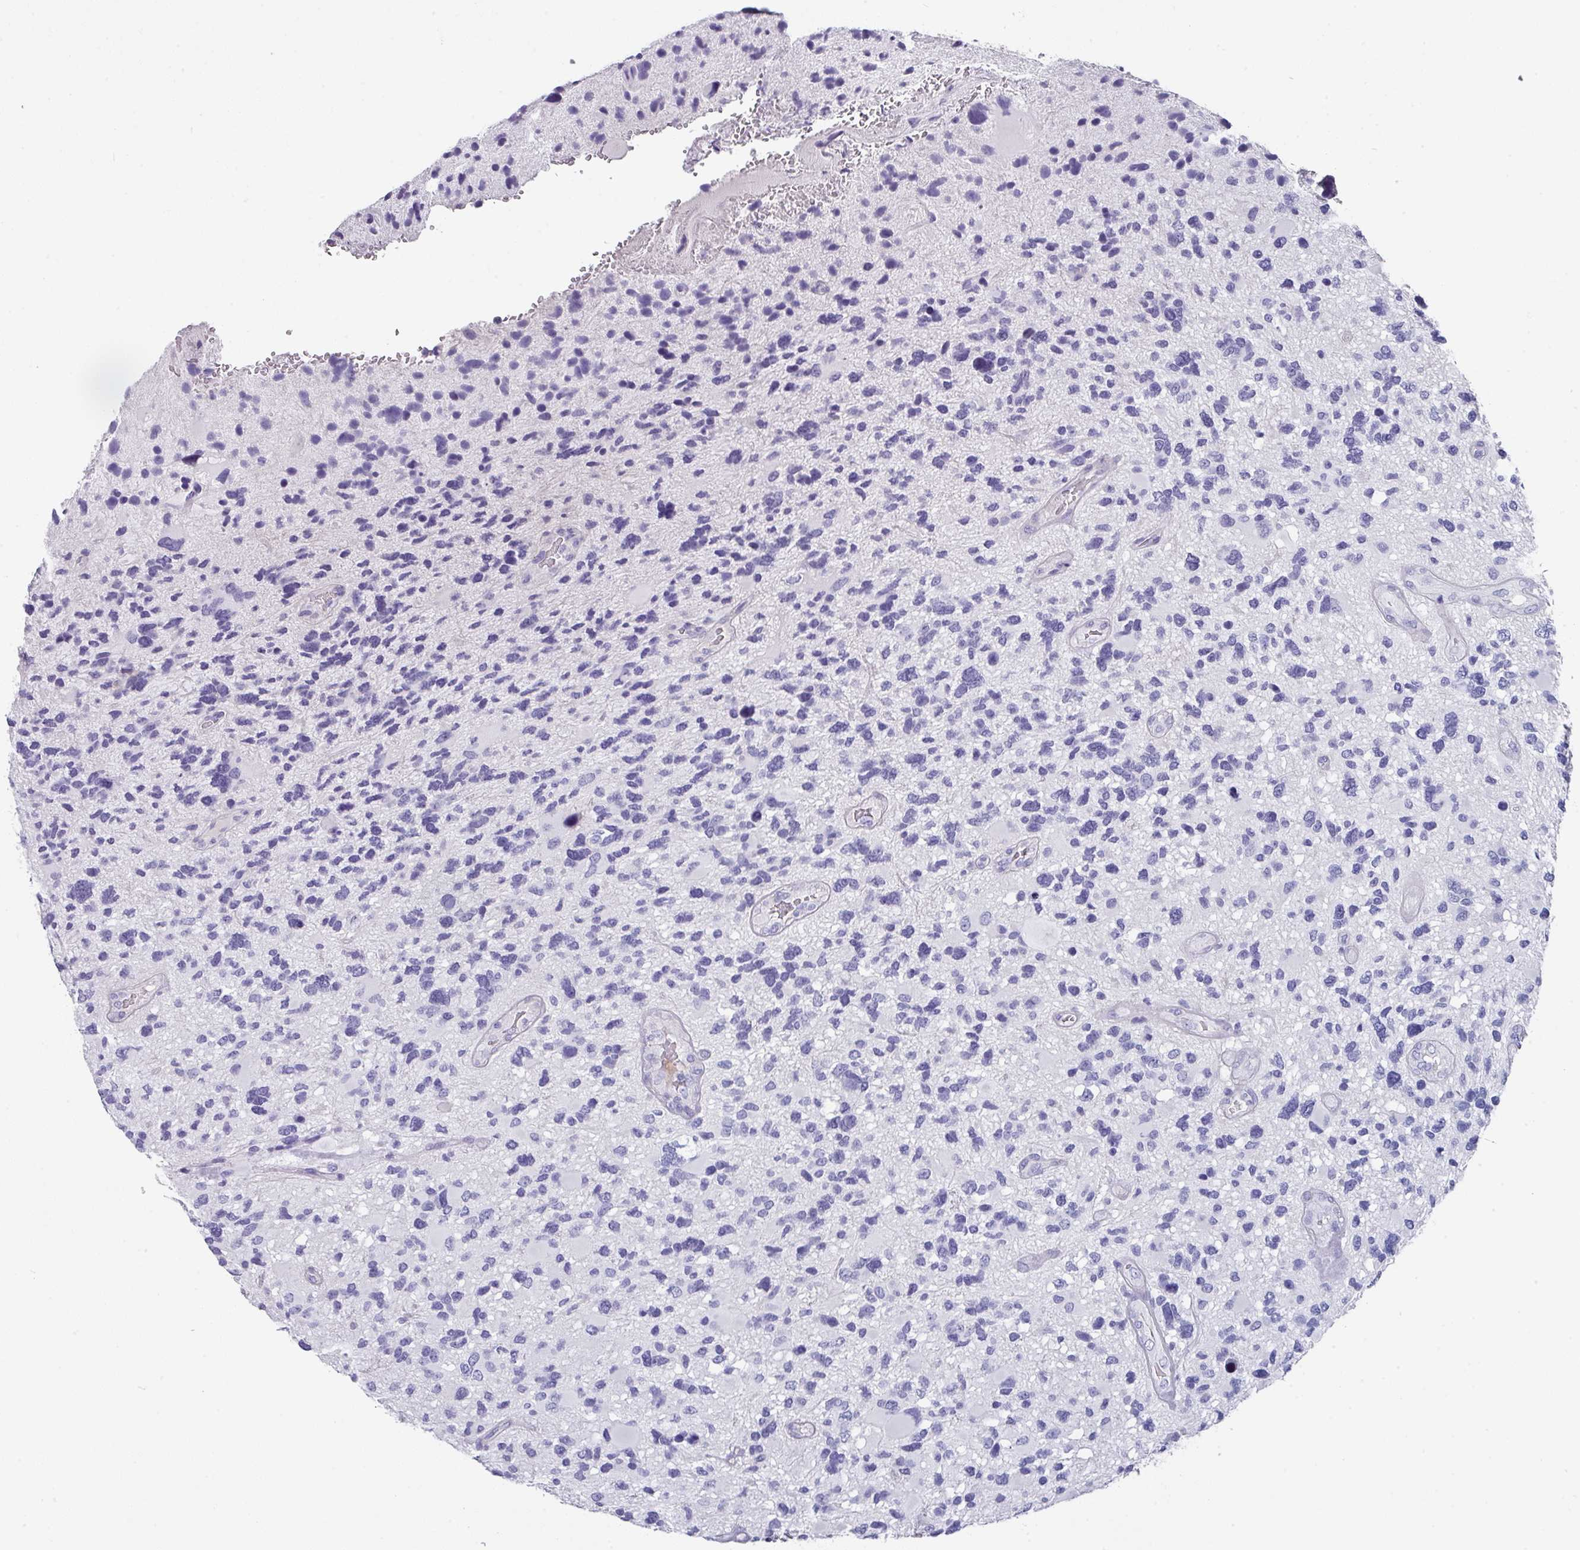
{"staining": {"intensity": "negative", "quantity": "none", "location": "none"}, "tissue": "glioma", "cell_type": "Tumor cells", "image_type": "cancer", "snomed": [{"axis": "morphology", "description": "Glioma, malignant, High grade"}, {"axis": "topography", "description": "Brain"}], "caption": "Malignant high-grade glioma stained for a protein using IHC exhibits no expression tumor cells.", "gene": "DEFB115", "patient": {"sex": "female", "age": 11}}